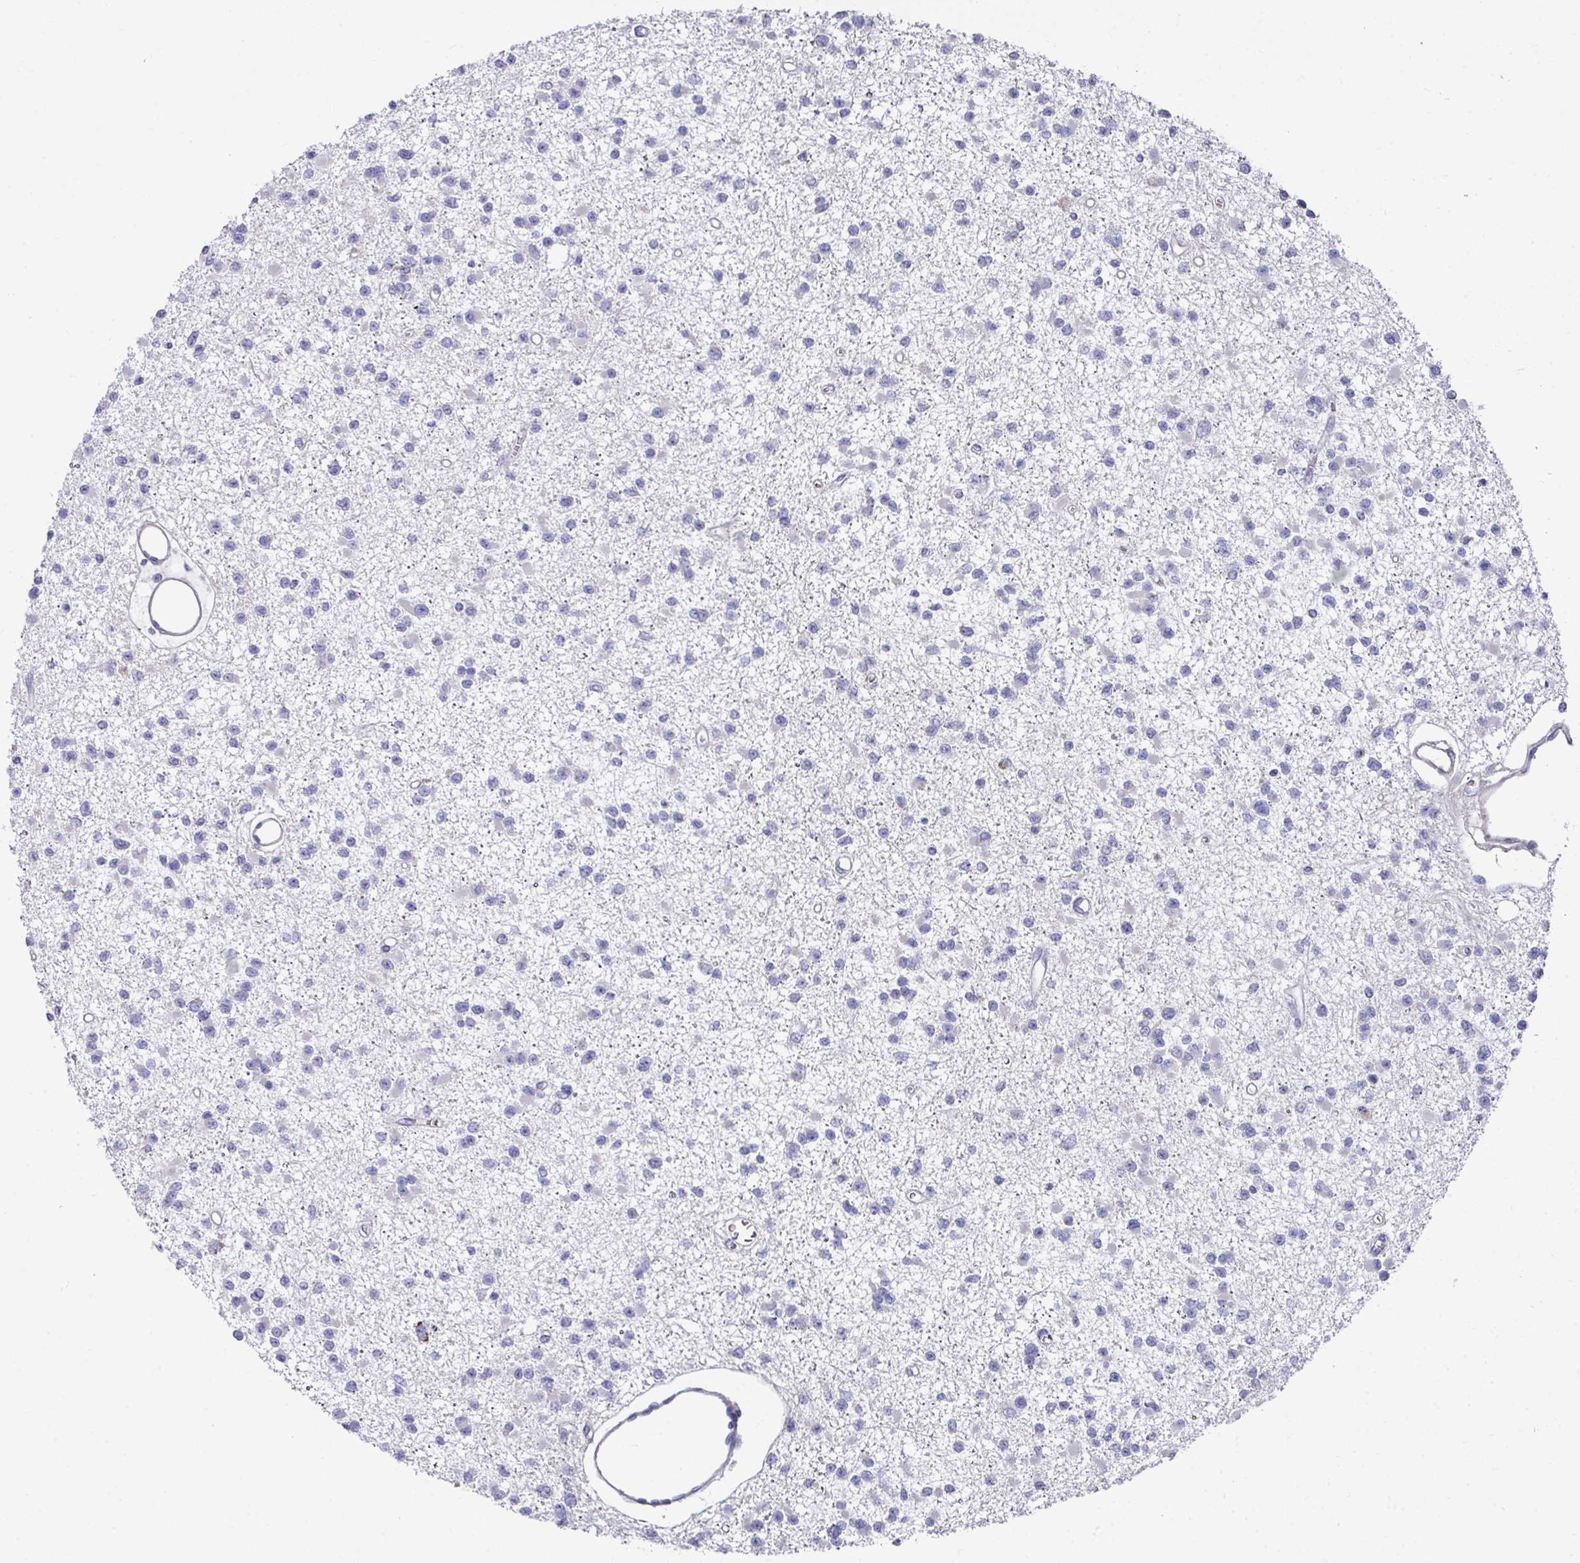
{"staining": {"intensity": "negative", "quantity": "none", "location": "none"}, "tissue": "glioma", "cell_type": "Tumor cells", "image_type": "cancer", "snomed": [{"axis": "morphology", "description": "Glioma, malignant, Low grade"}, {"axis": "topography", "description": "Brain"}], "caption": "Glioma was stained to show a protein in brown. There is no significant staining in tumor cells.", "gene": "CLDN1", "patient": {"sex": "female", "age": 22}}